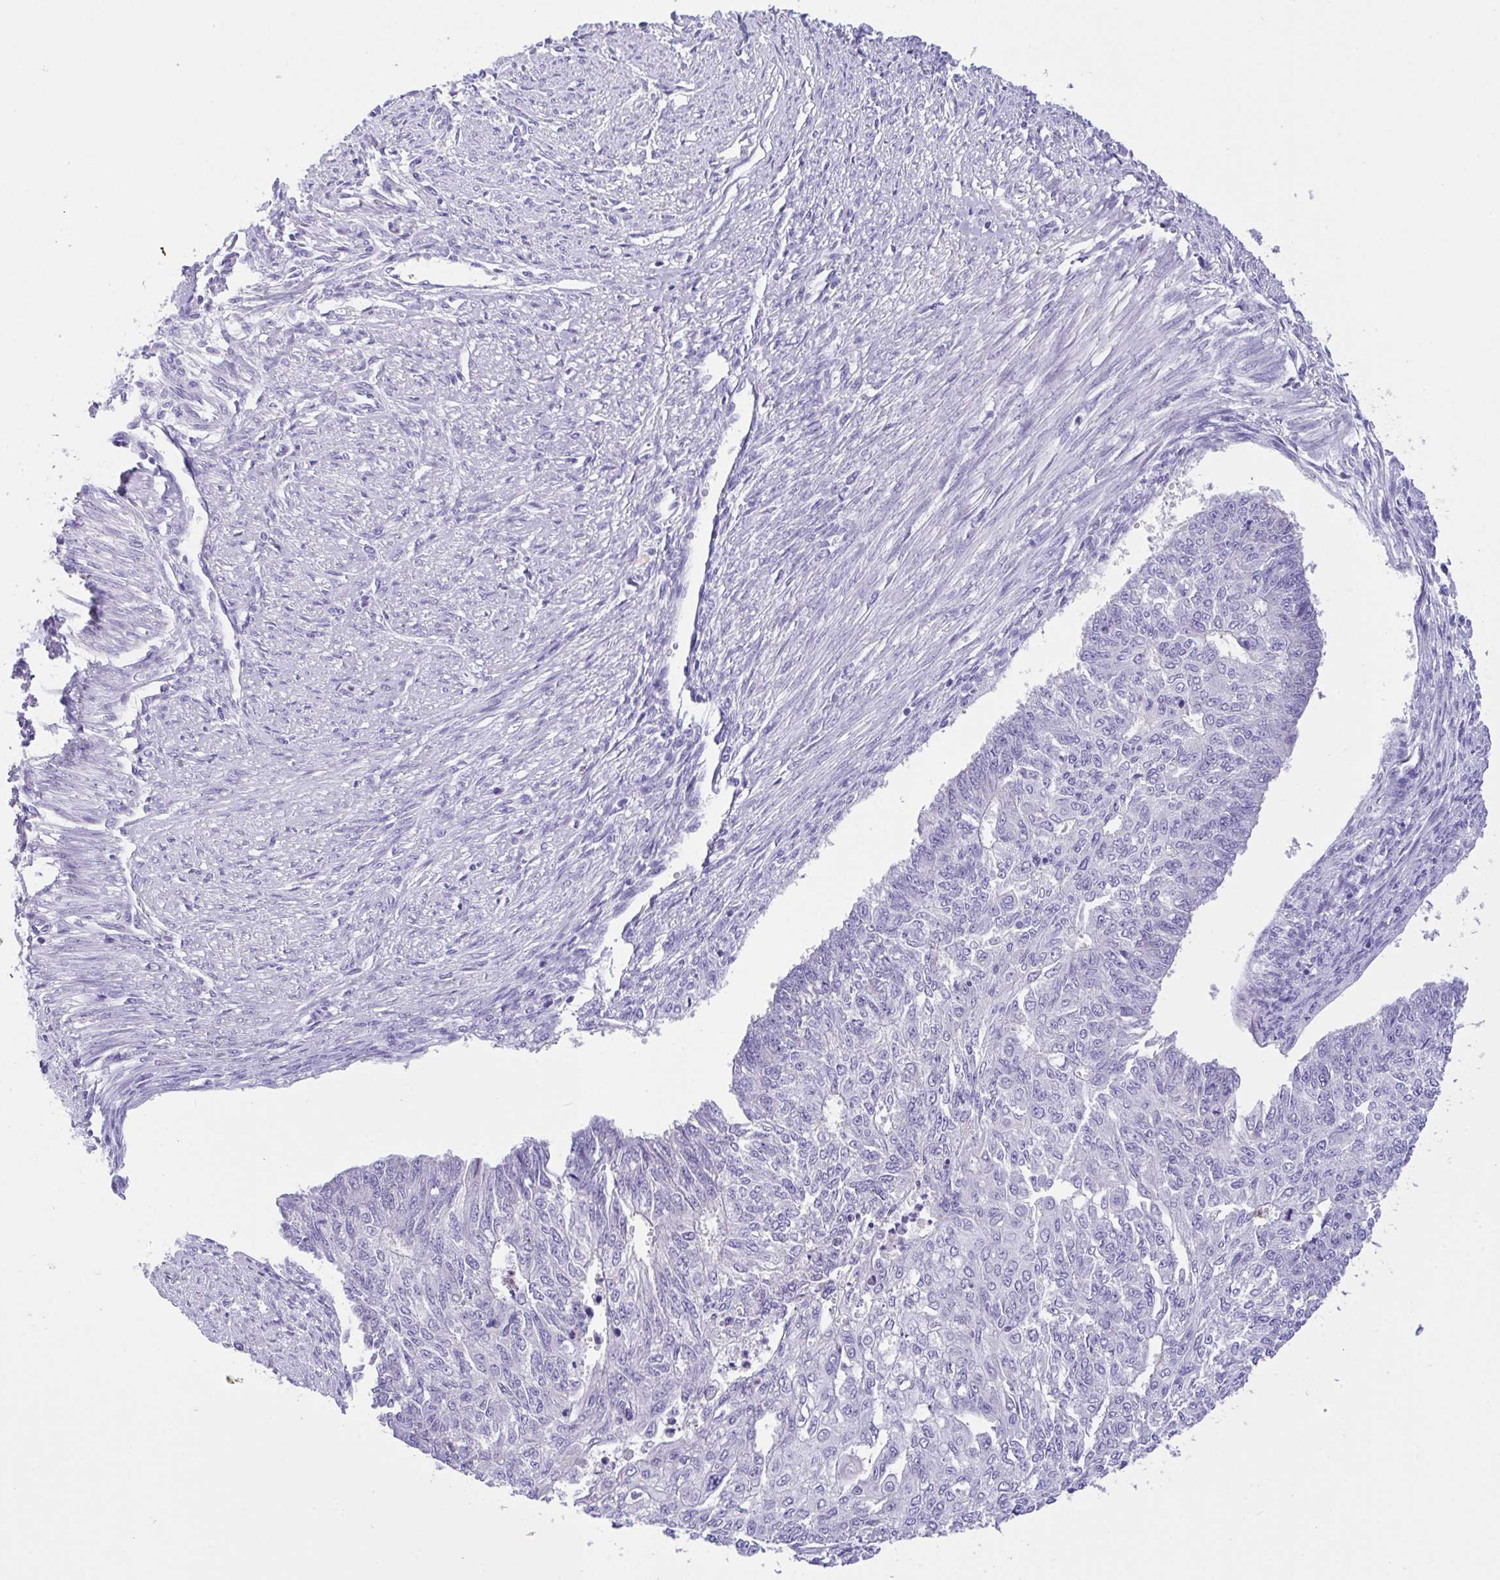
{"staining": {"intensity": "negative", "quantity": "none", "location": "none"}, "tissue": "endometrial cancer", "cell_type": "Tumor cells", "image_type": "cancer", "snomed": [{"axis": "morphology", "description": "Adenocarcinoma, NOS"}, {"axis": "topography", "description": "Endometrium"}], "caption": "A high-resolution image shows immunohistochemistry staining of endometrial adenocarcinoma, which shows no significant expression in tumor cells.", "gene": "FBXL20", "patient": {"sex": "female", "age": 32}}